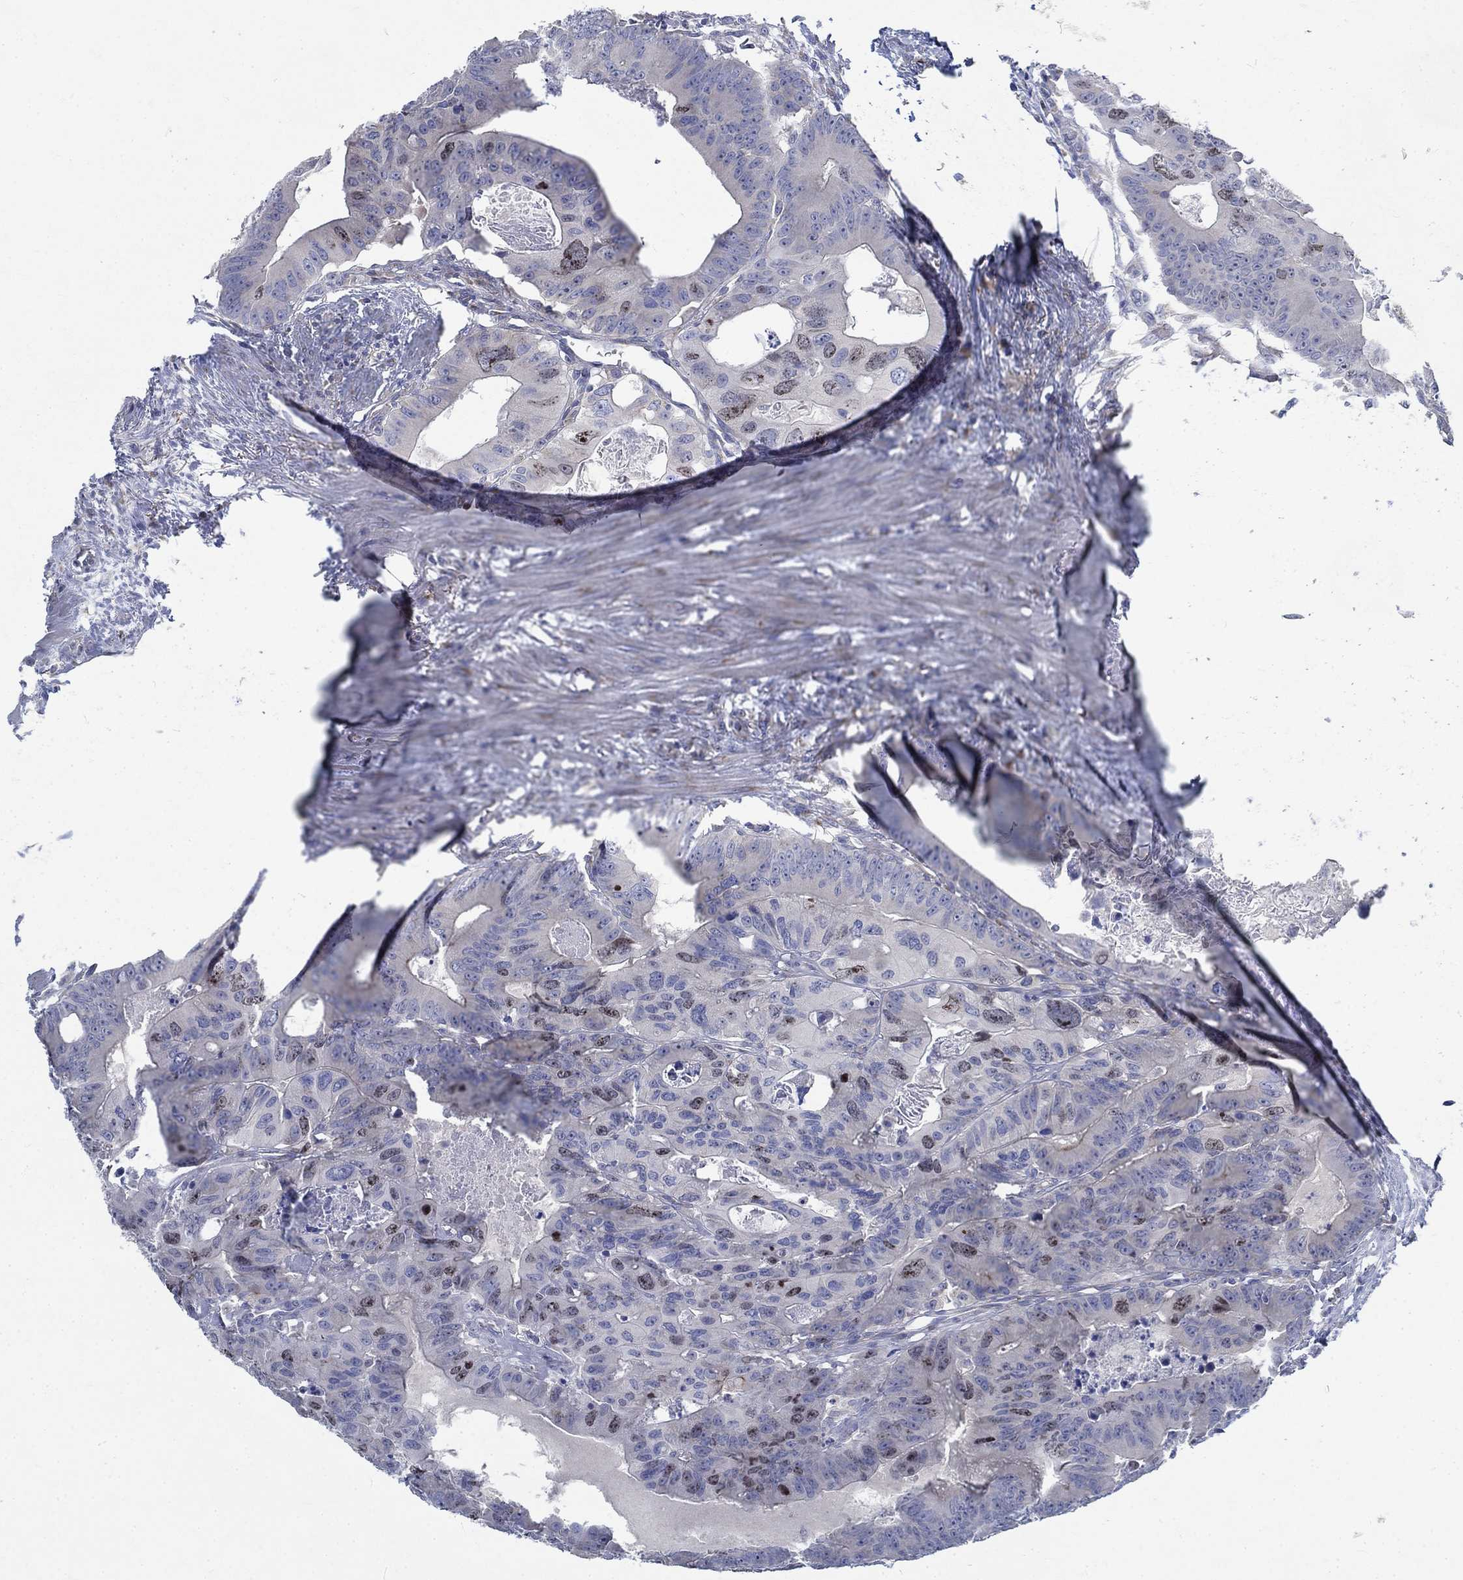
{"staining": {"intensity": "moderate", "quantity": "<25%", "location": "nuclear"}, "tissue": "colorectal cancer", "cell_type": "Tumor cells", "image_type": "cancer", "snomed": [{"axis": "morphology", "description": "Adenocarcinoma, NOS"}, {"axis": "topography", "description": "Rectum"}], "caption": "Moderate nuclear staining for a protein is present in approximately <25% of tumor cells of colorectal cancer using immunohistochemistry (IHC).", "gene": "MMP24", "patient": {"sex": "male", "age": 64}}